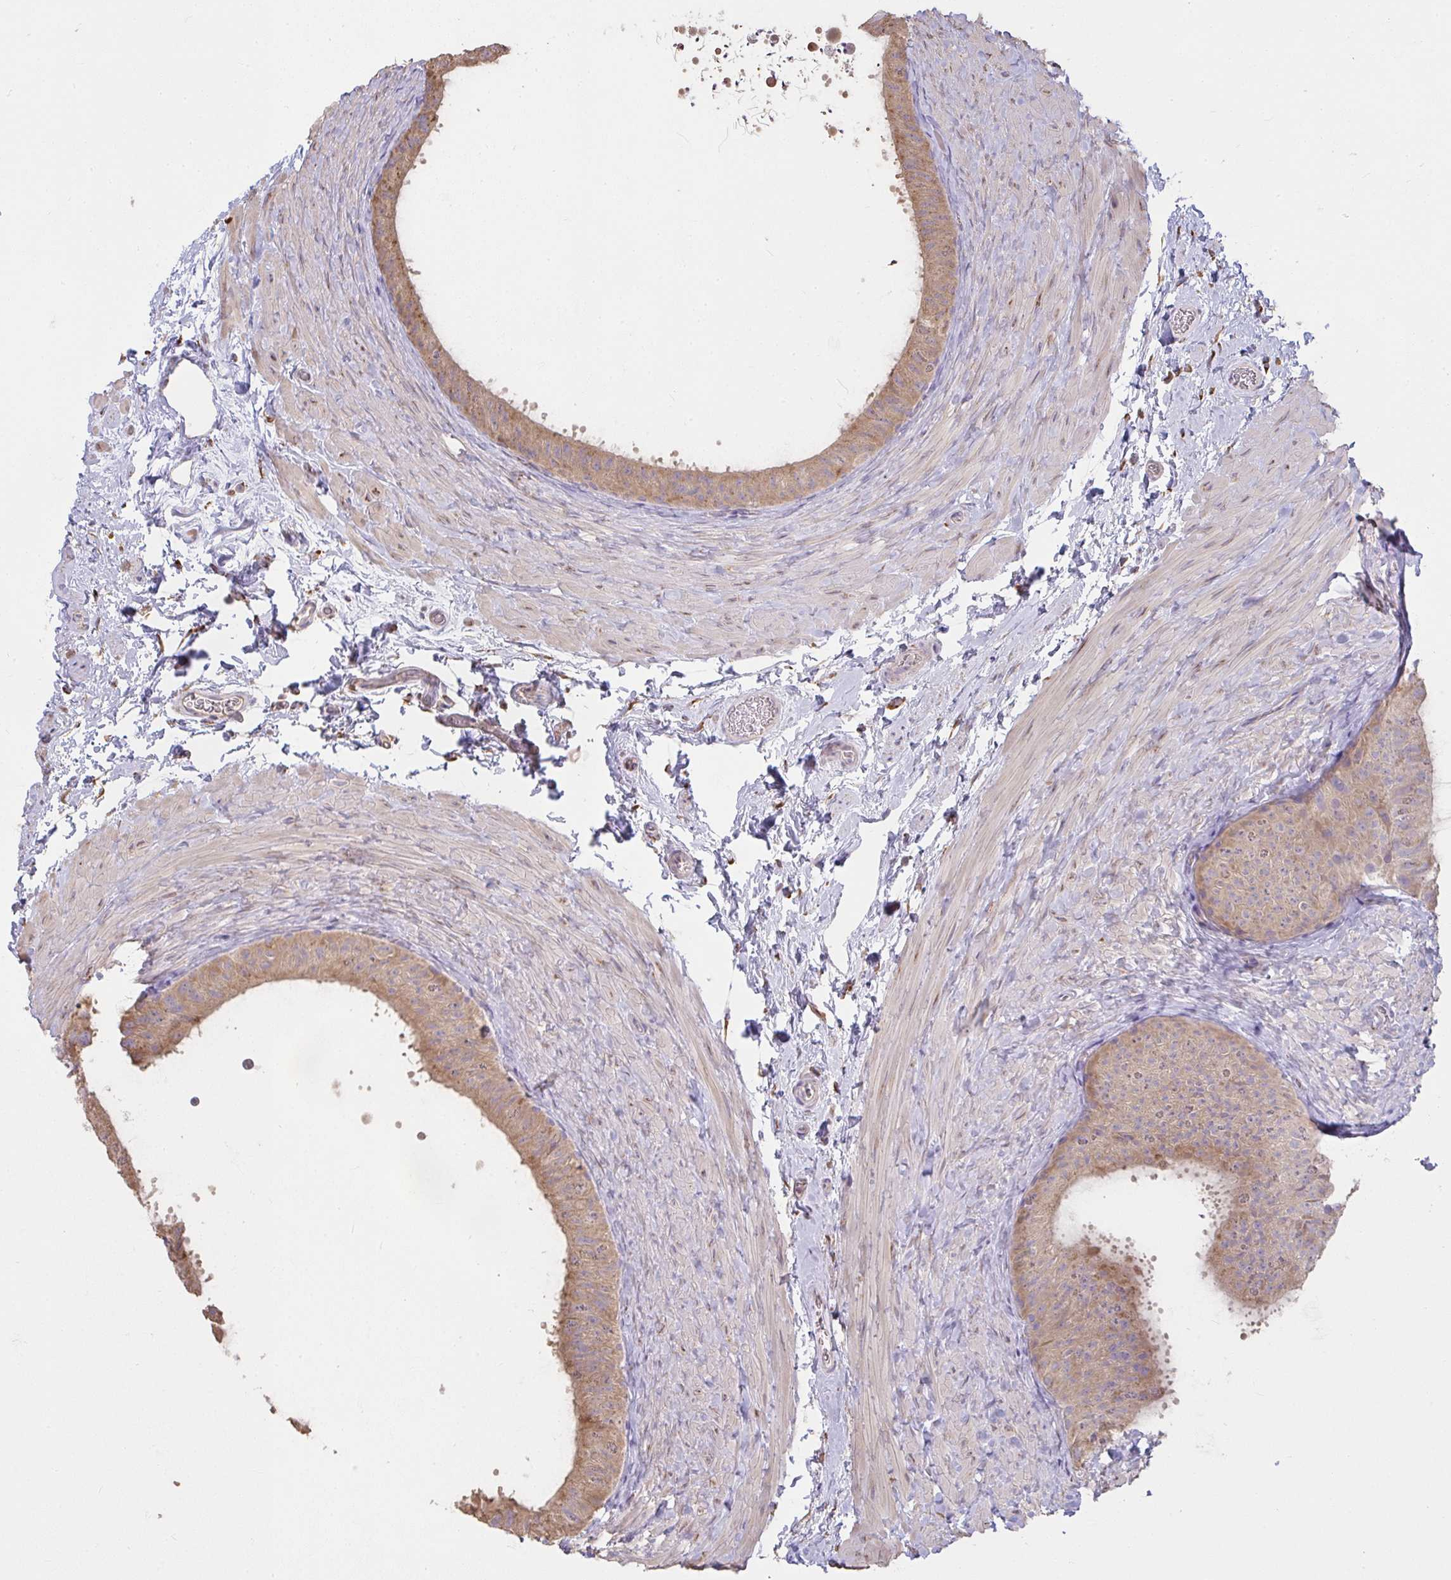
{"staining": {"intensity": "moderate", "quantity": ">75%", "location": "cytoplasmic/membranous"}, "tissue": "epididymis", "cell_type": "Glandular cells", "image_type": "normal", "snomed": [{"axis": "morphology", "description": "Normal tissue, NOS"}, {"axis": "topography", "description": "Epididymis, spermatic cord, NOS"}, {"axis": "topography", "description": "Epididymis"}], "caption": "Glandular cells reveal medium levels of moderate cytoplasmic/membranous positivity in about >75% of cells in normal epididymis. (DAB IHC with brightfield microscopy, high magnification).", "gene": "BRINP3", "patient": {"sex": "male", "age": 31}}